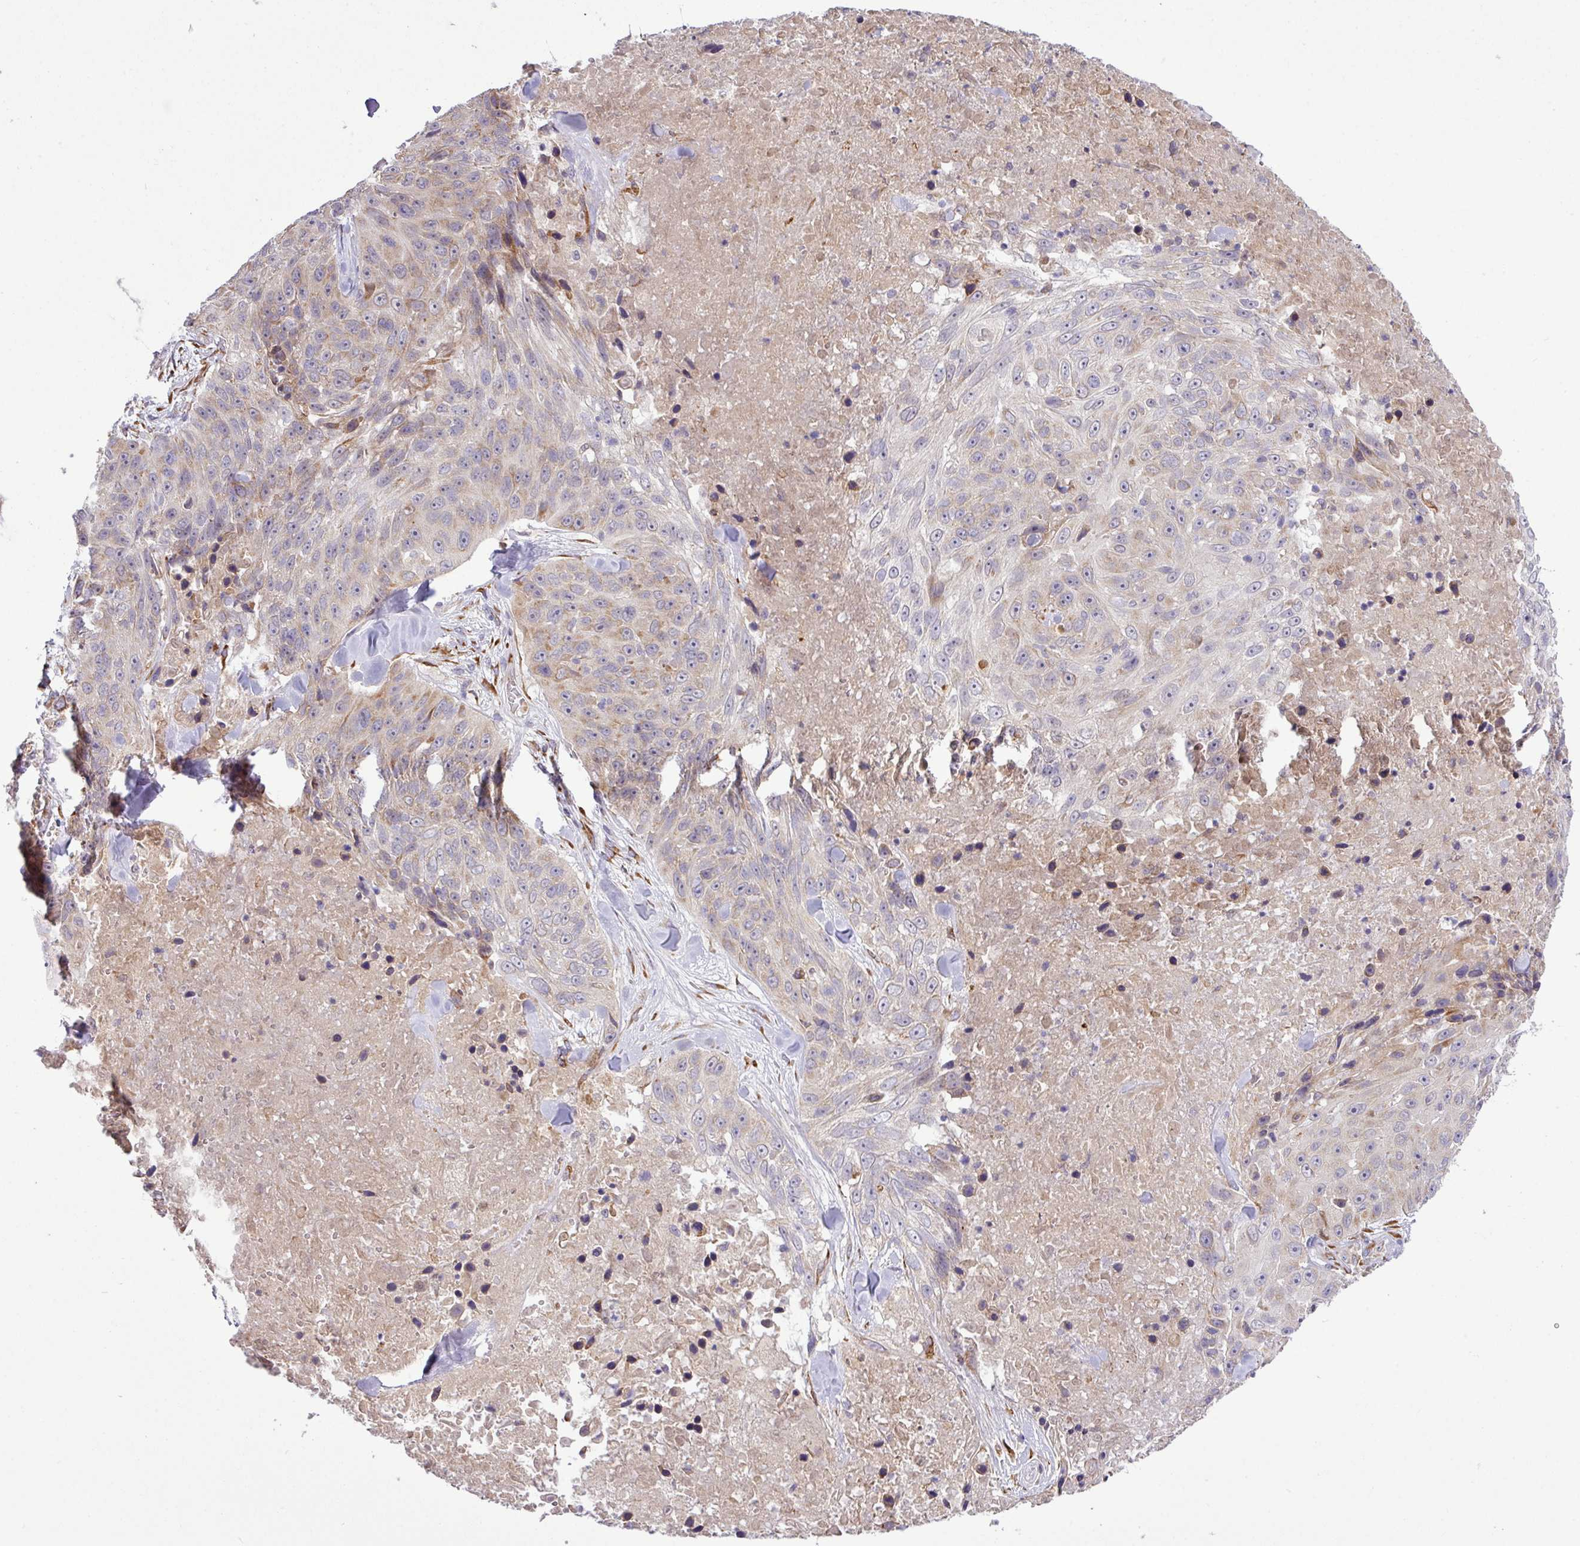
{"staining": {"intensity": "weak", "quantity": "25%-75%", "location": "cytoplasmic/membranous"}, "tissue": "skin cancer", "cell_type": "Tumor cells", "image_type": "cancer", "snomed": [{"axis": "morphology", "description": "Squamous cell carcinoma, NOS"}, {"axis": "topography", "description": "Skin"}], "caption": "Immunohistochemical staining of human skin cancer shows weak cytoplasmic/membranous protein staining in about 25%-75% of tumor cells.", "gene": "TM2D2", "patient": {"sex": "female", "age": 87}}